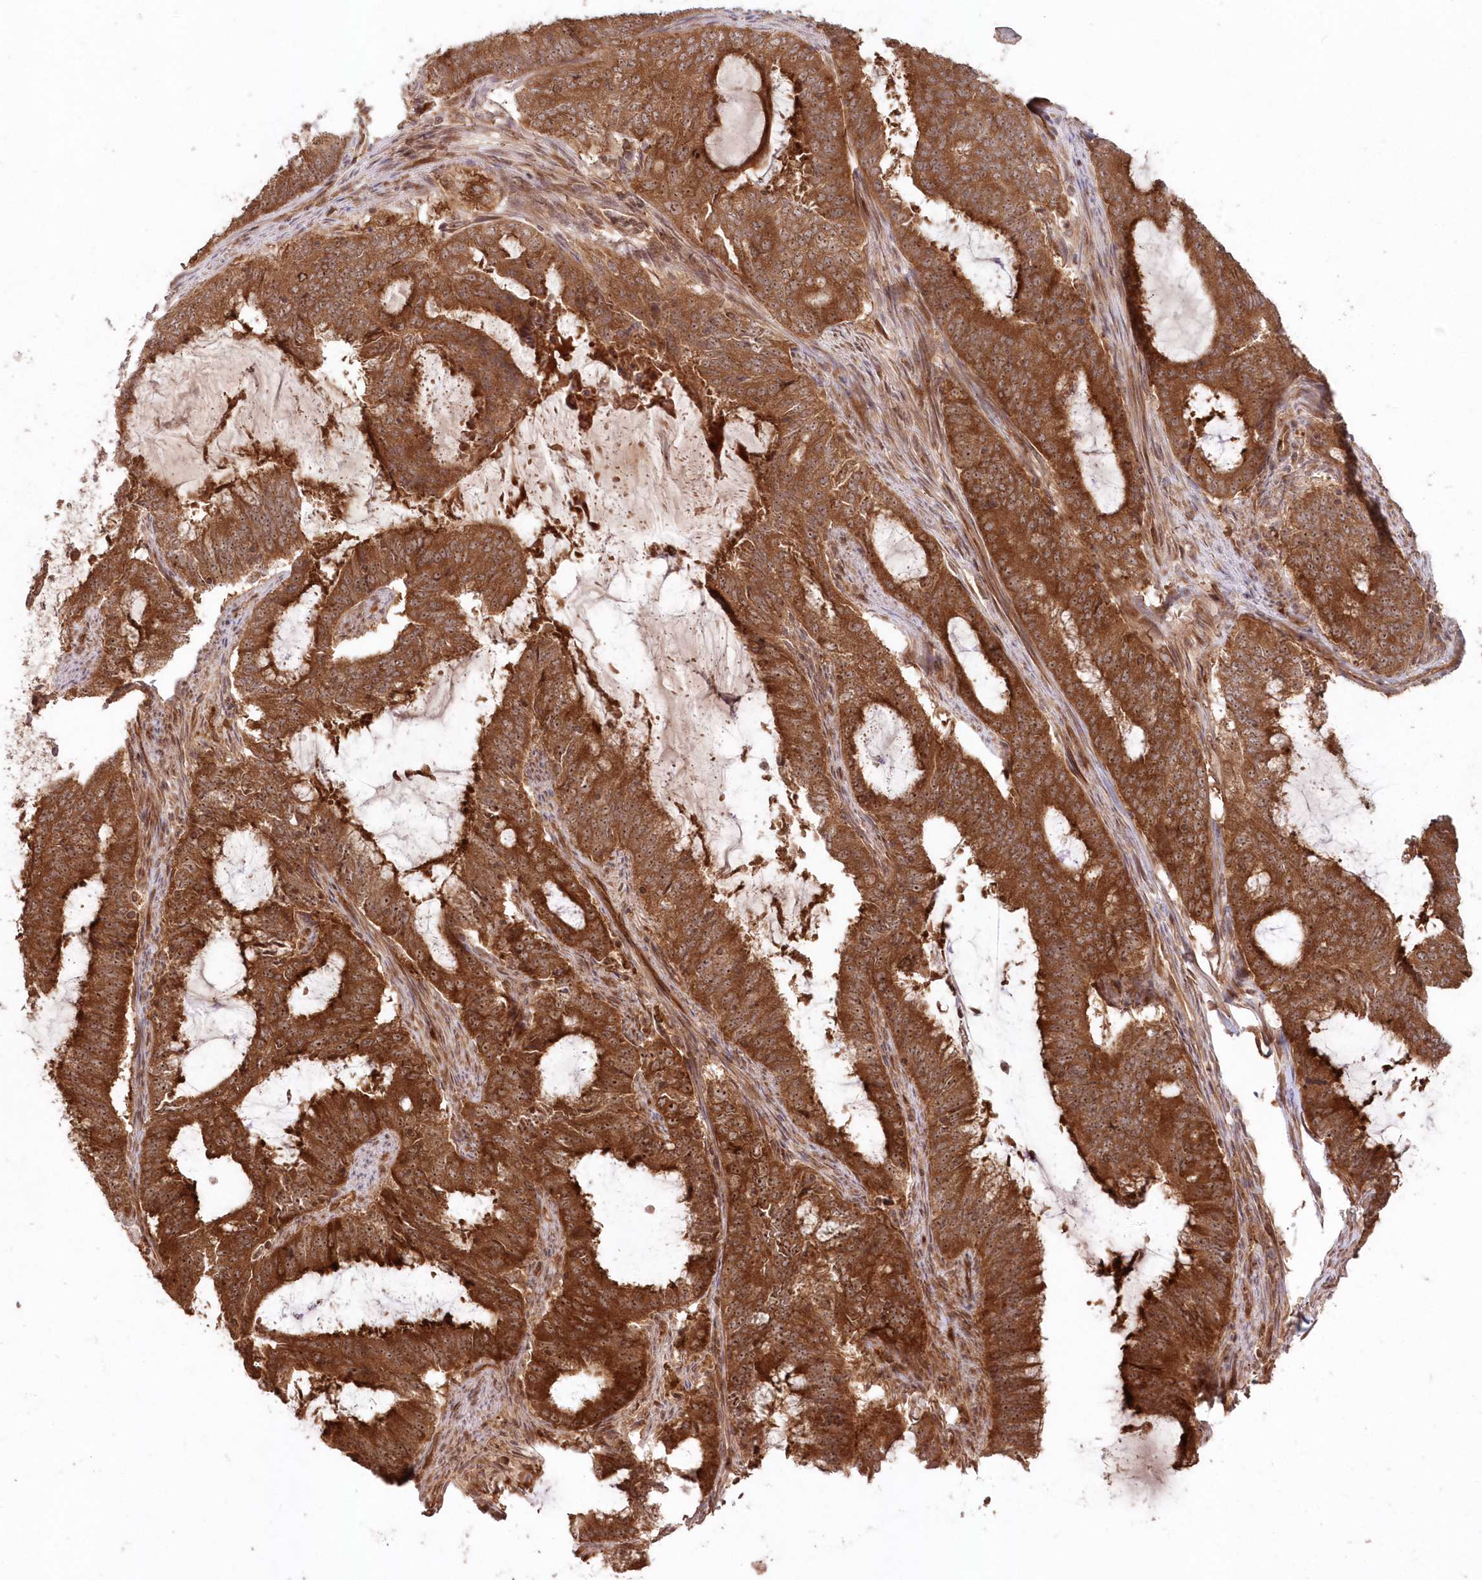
{"staining": {"intensity": "strong", "quantity": ">75%", "location": "cytoplasmic/membranous,nuclear"}, "tissue": "endometrial cancer", "cell_type": "Tumor cells", "image_type": "cancer", "snomed": [{"axis": "morphology", "description": "Adenocarcinoma, NOS"}, {"axis": "topography", "description": "Endometrium"}], "caption": "An immunohistochemistry (IHC) histopathology image of tumor tissue is shown. Protein staining in brown labels strong cytoplasmic/membranous and nuclear positivity in endometrial cancer (adenocarcinoma) within tumor cells.", "gene": "SERINC1", "patient": {"sex": "female", "age": 51}}